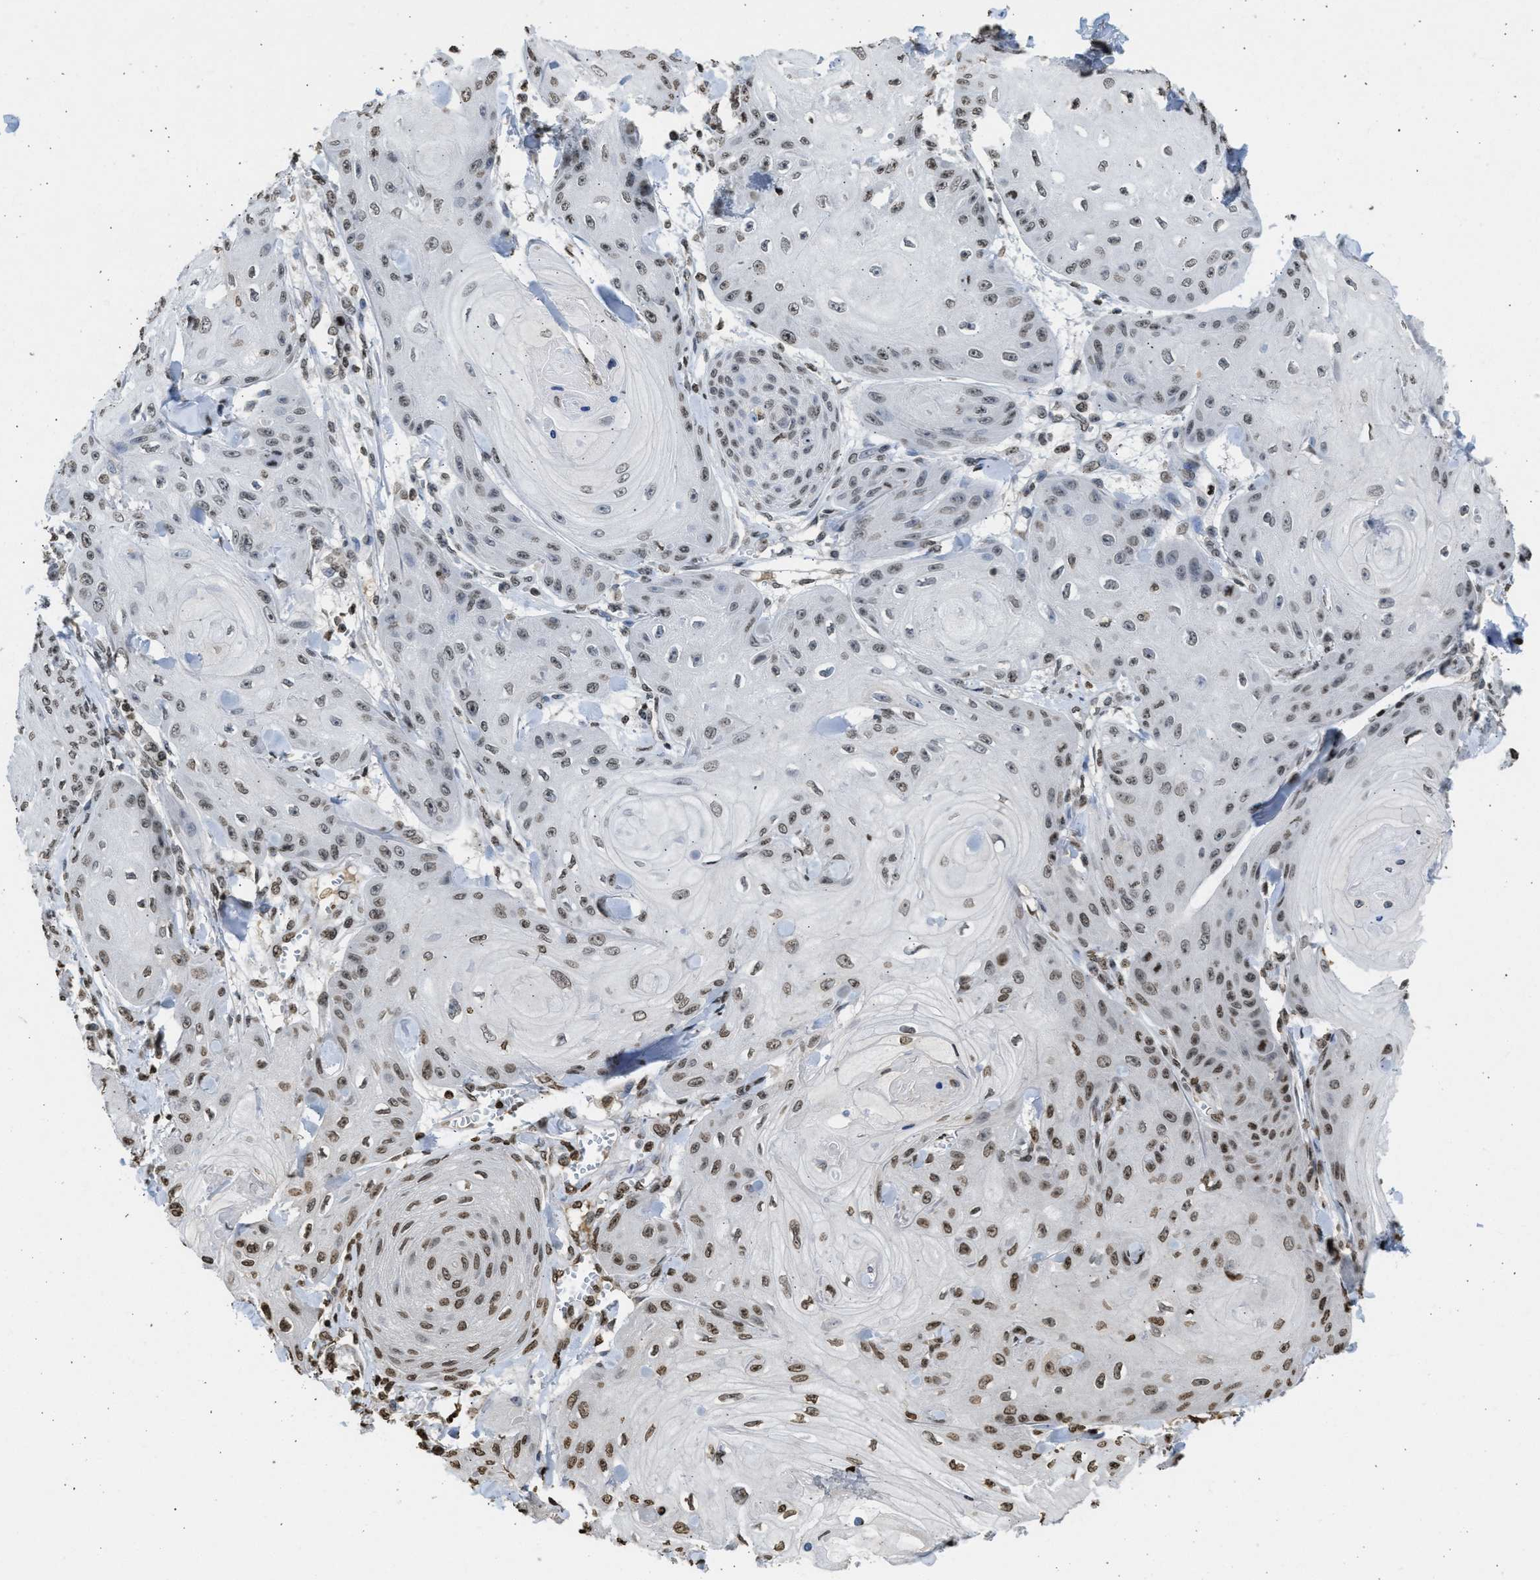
{"staining": {"intensity": "weak", "quantity": "25%-75%", "location": "nuclear"}, "tissue": "skin cancer", "cell_type": "Tumor cells", "image_type": "cancer", "snomed": [{"axis": "morphology", "description": "Squamous cell carcinoma, NOS"}, {"axis": "topography", "description": "Skin"}], "caption": "This photomicrograph exhibits IHC staining of human skin cancer (squamous cell carcinoma), with low weak nuclear positivity in about 25%-75% of tumor cells.", "gene": "RRAGC", "patient": {"sex": "male", "age": 74}}